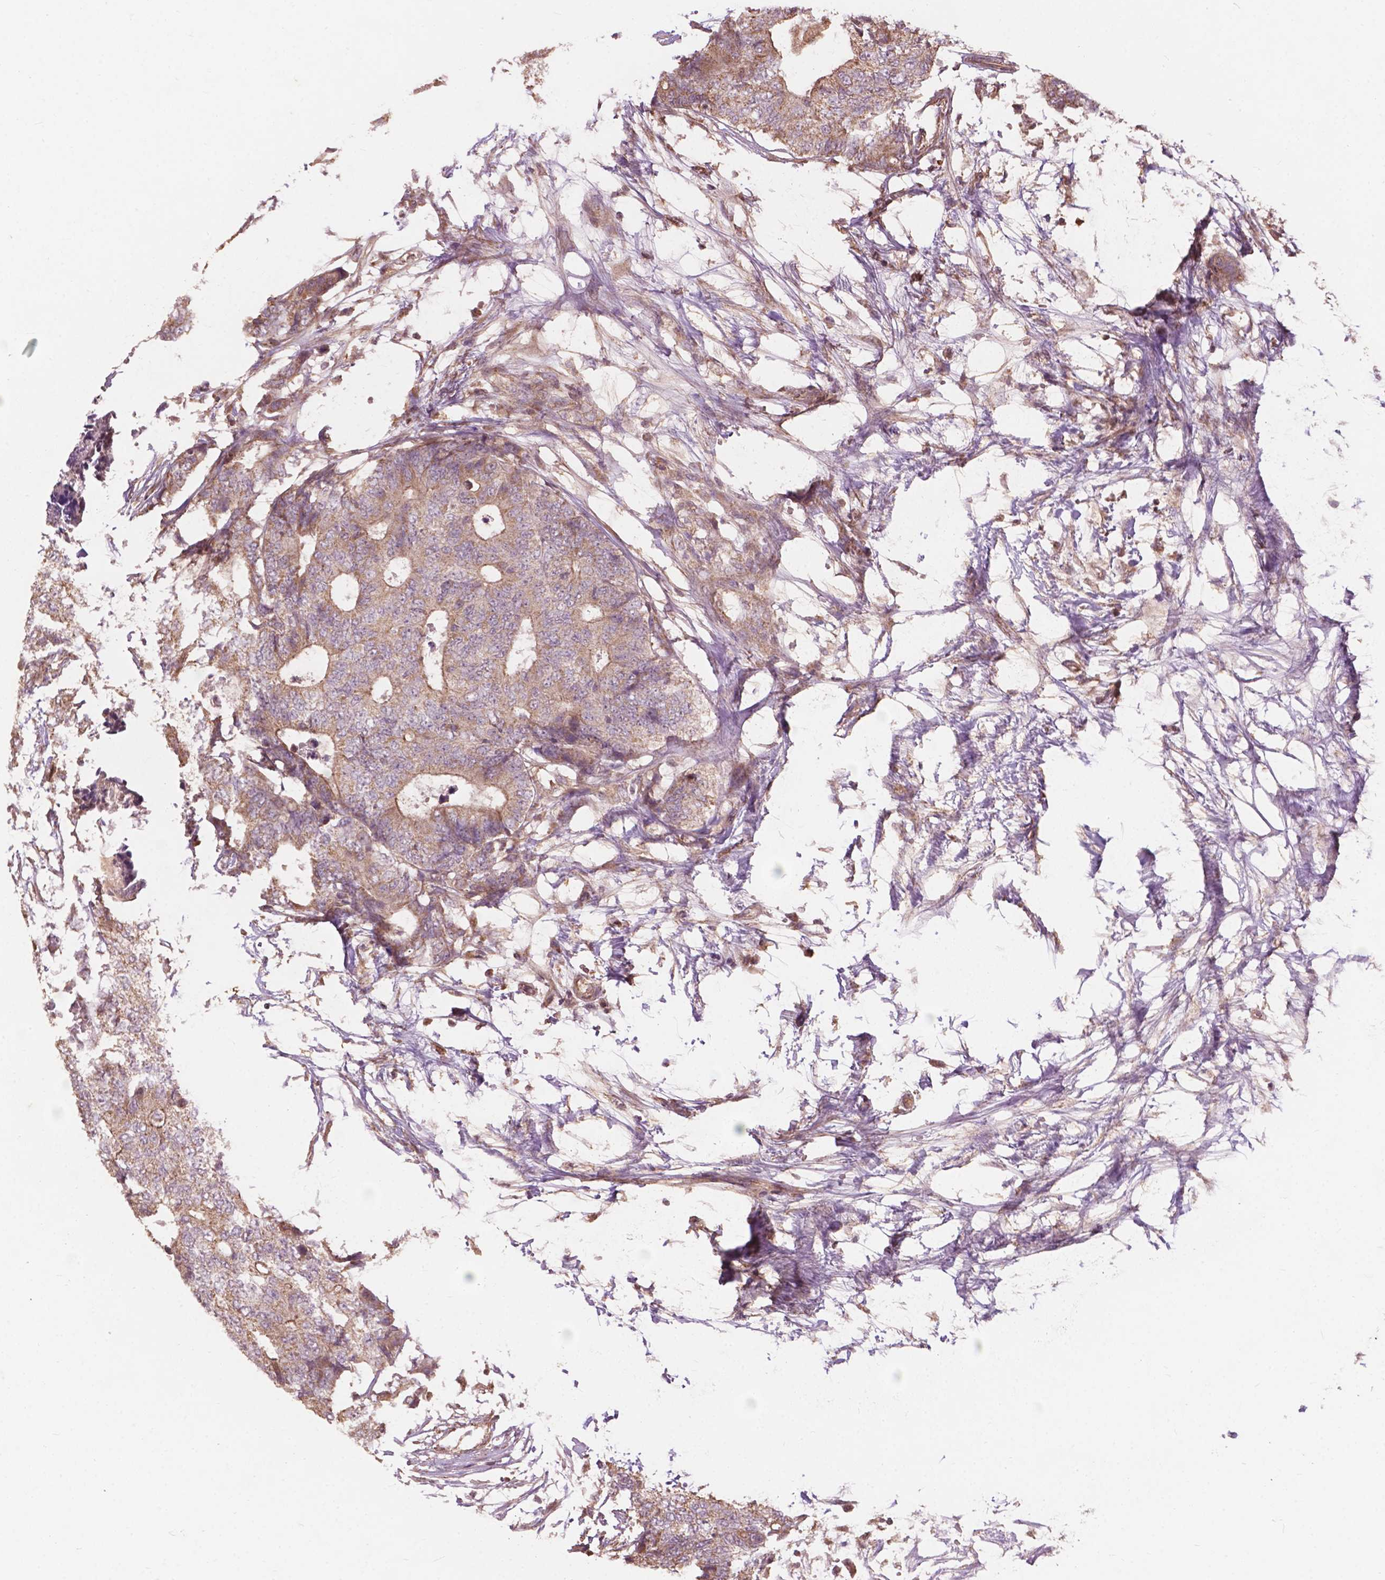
{"staining": {"intensity": "weak", "quantity": "25%-75%", "location": "cytoplasmic/membranous"}, "tissue": "colorectal cancer", "cell_type": "Tumor cells", "image_type": "cancer", "snomed": [{"axis": "morphology", "description": "Adenocarcinoma, NOS"}, {"axis": "topography", "description": "Colon"}], "caption": "Colorectal cancer stained for a protein shows weak cytoplasmic/membranous positivity in tumor cells.", "gene": "CDC42BPA", "patient": {"sex": "female", "age": 48}}